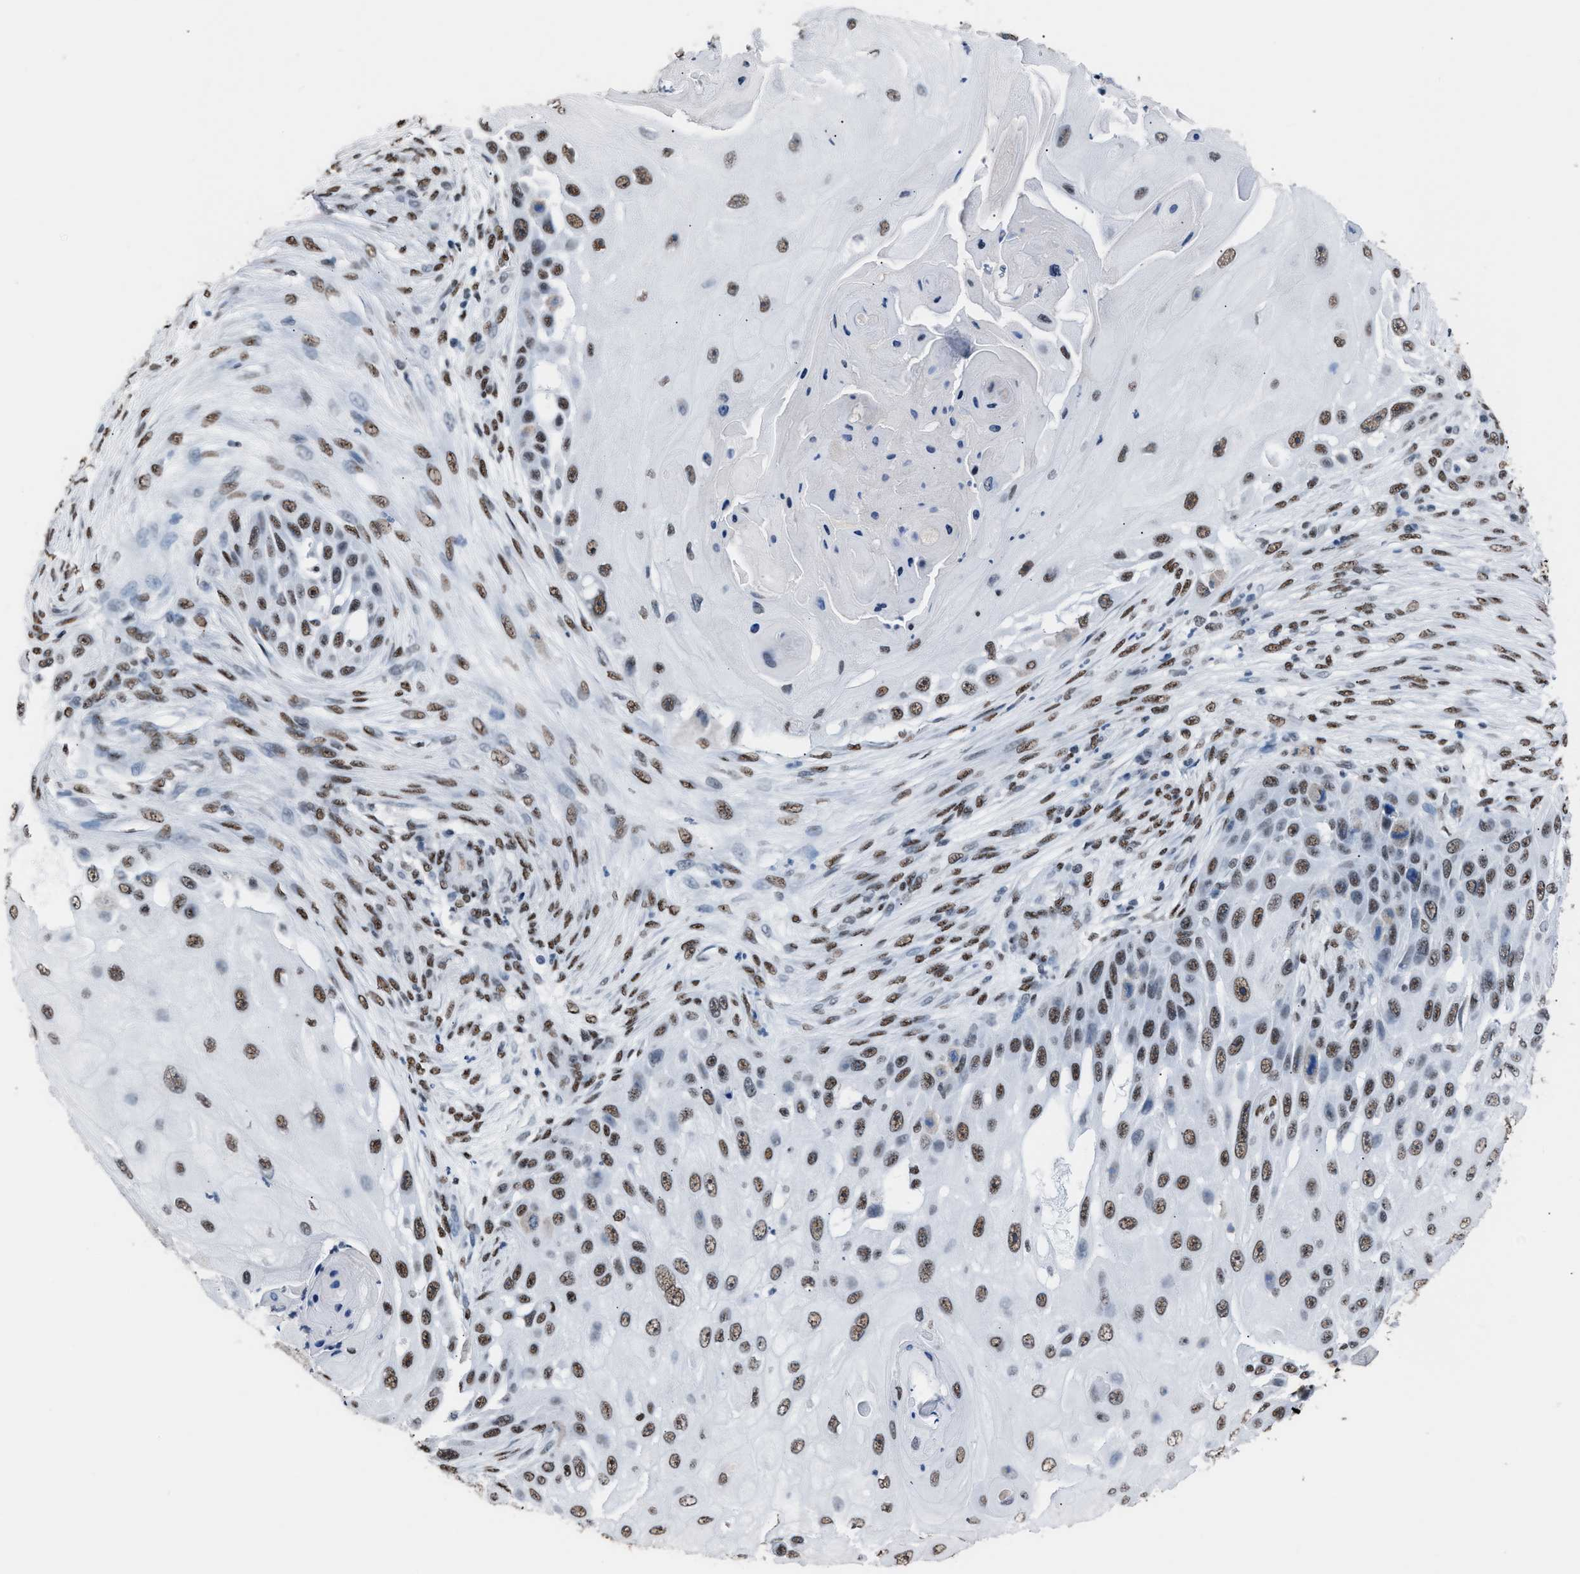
{"staining": {"intensity": "moderate", "quantity": ">75%", "location": "nuclear"}, "tissue": "skin cancer", "cell_type": "Tumor cells", "image_type": "cancer", "snomed": [{"axis": "morphology", "description": "Squamous cell carcinoma, NOS"}, {"axis": "topography", "description": "Skin"}], "caption": "Human skin cancer stained with a protein marker reveals moderate staining in tumor cells.", "gene": "CCAR2", "patient": {"sex": "female", "age": 44}}